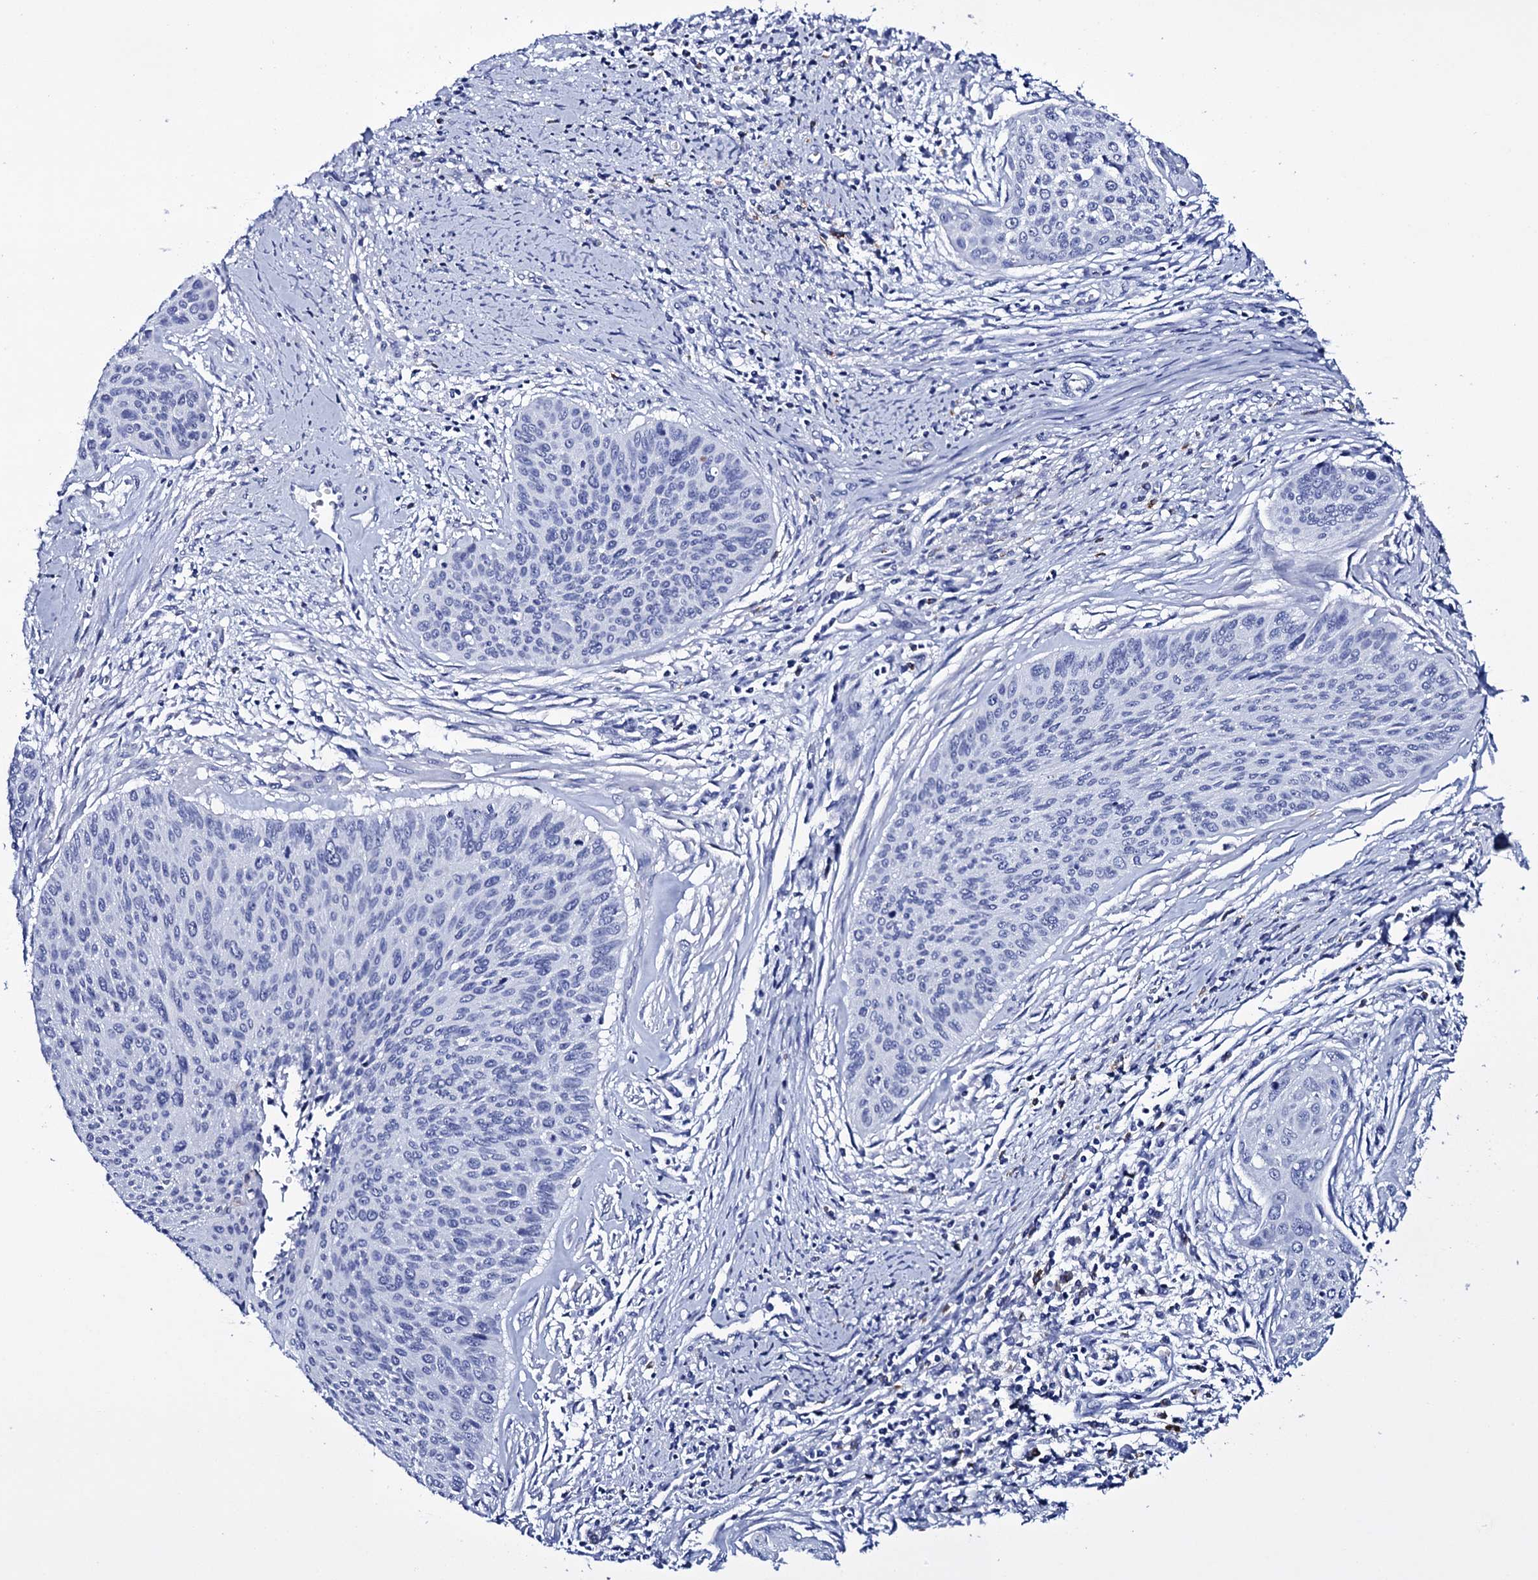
{"staining": {"intensity": "negative", "quantity": "none", "location": "none"}, "tissue": "cervical cancer", "cell_type": "Tumor cells", "image_type": "cancer", "snomed": [{"axis": "morphology", "description": "Squamous cell carcinoma, NOS"}, {"axis": "topography", "description": "Cervix"}], "caption": "An immunohistochemistry (IHC) photomicrograph of squamous cell carcinoma (cervical) is shown. There is no staining in tumor cells of squamous cell carcinoma (cervical). (DAB immunohistochemistry with hematoxylin counter stain).", "gene": "ITPRID2", "patient": {"sex": "female", "age": 55}}